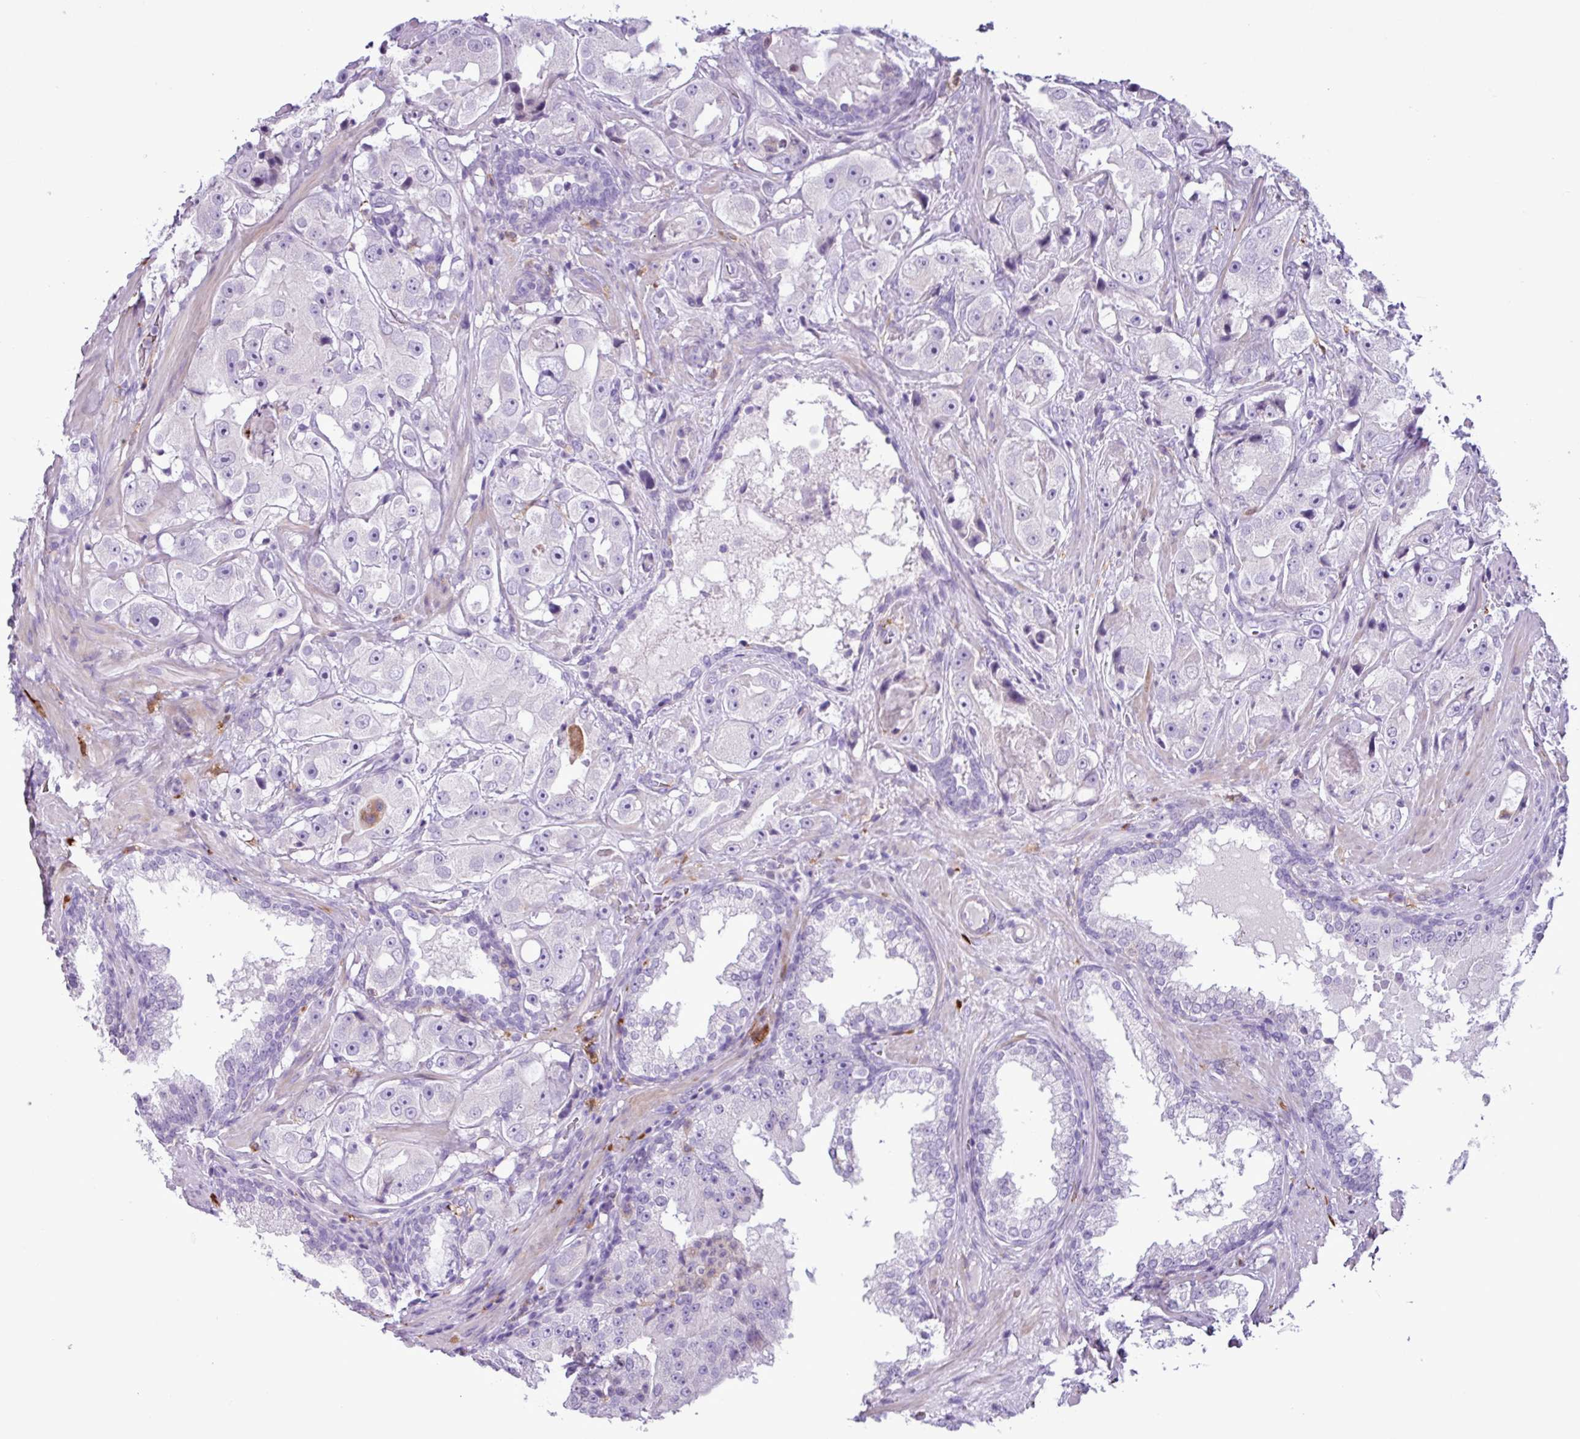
{"staining": {"intensity": "negative", "quantity": "none", "location": "none"}, "tissue": "prostate cancer", "cell_type": "Tumor cells", "image_type": "cancer", "snomed": [{"axis": "morphology", "description": "Adenocarcinoma, High grade"}, {"axis": "topography", "description": "Prostate"}], "caption": "High magnification brightfield microscopy of prostate adenocarcinoma (high-grade) stained with DAB (brown) and counterstained with hematoxylin (blue): tumor cells show no significant positivity.", "gene": "TMEM200C", "patient": {"sex": "male", "age": 73}}